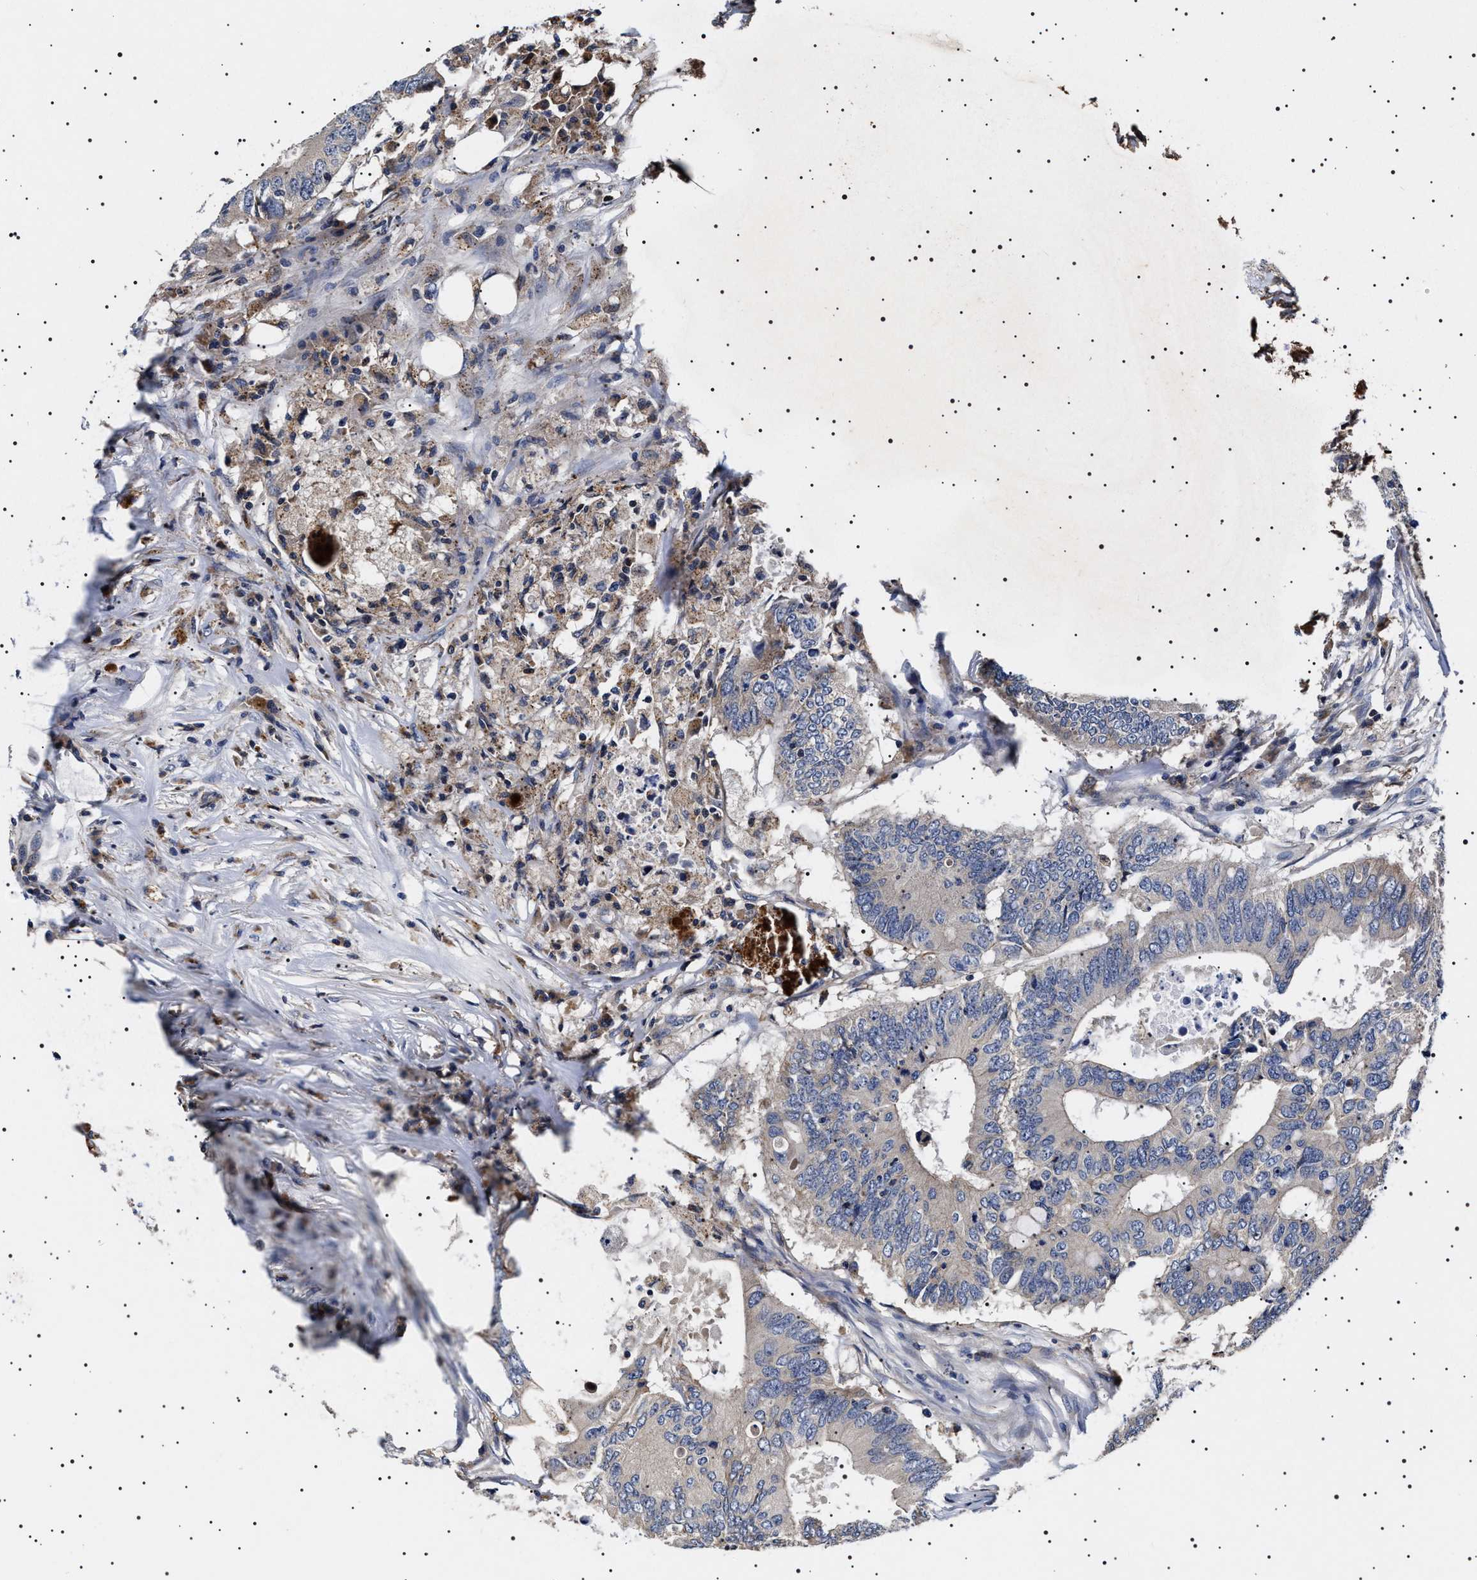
{"staining": {"intensity": "negative", "quantity": "none", "location": "none"}, "tissue": "colorectal cancer", "cell_type": "Tumor cells", "image_type": "cancer", "snomed": [{"axis": "morphology", "description": "Adenocarcinoma, NOS"}, {"axis": "topography", "description": "Colon"}], "caption": "The immunohistochemistry (IHC) photomicrograph has no significant staining in tumor cells of colorectal adenocarcinoma tissue.", "gene": "SLC4A7", "patient": {"sex": "male", "age": 71}}